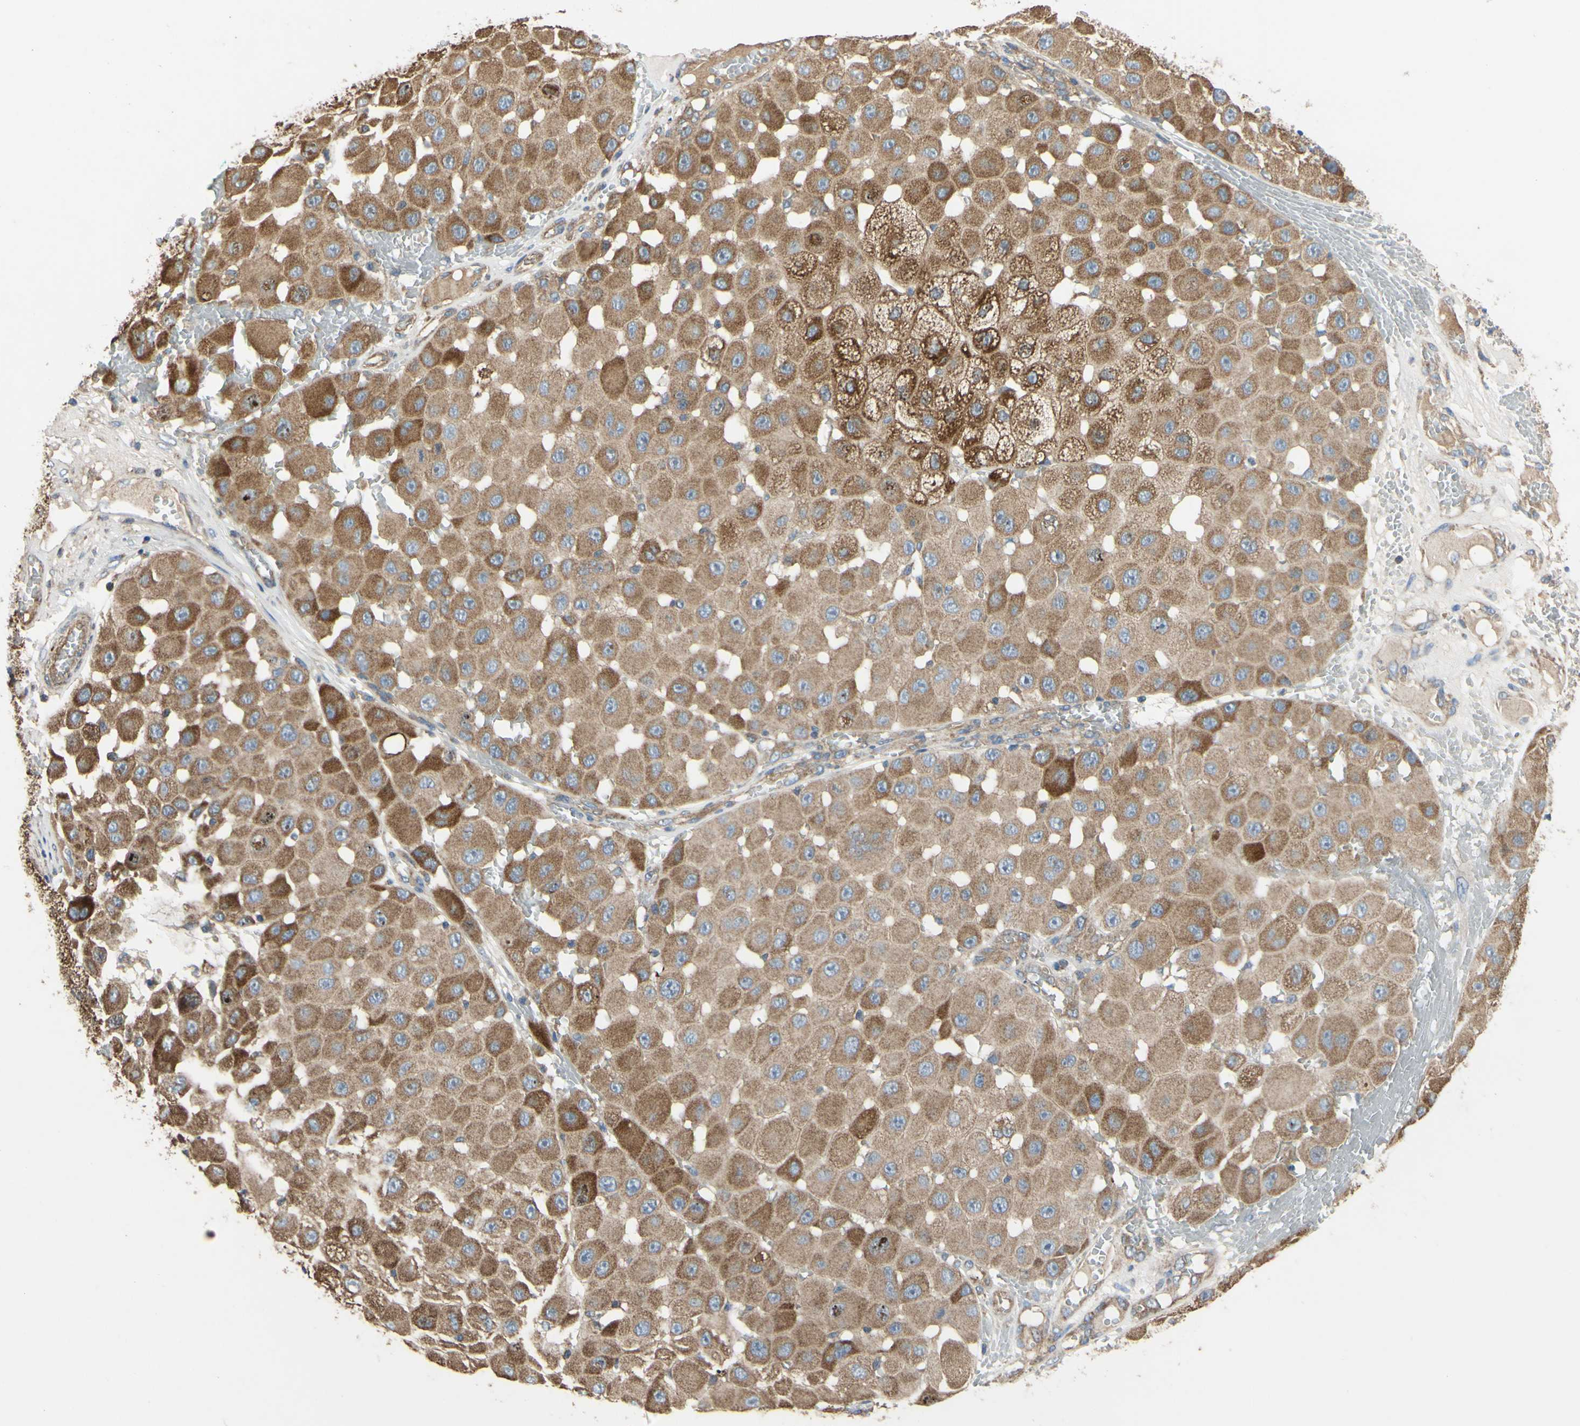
{"staining": {"intensity": "moderate", "quantity": ">75%", "location": "cytoplasmic/membranous"}, "tissue": "melanoma", "cell_type": "Tumor cells", "image_type": "cancer", "snomed": [{"axis": "morphology", "description": "Malignant melanoma, NOS"}, {"axis": "topography", "description": "Skin"}], "caption": "The immunohistochemical stain shows moderate cytoplasmic/membranous staining in tumor cells of malignant melanoma tissue. (DAB IHC with brightfield microscopy, high magnification).", "gene": "BECN1", "patient": {"sex": "female", "age": 81}}